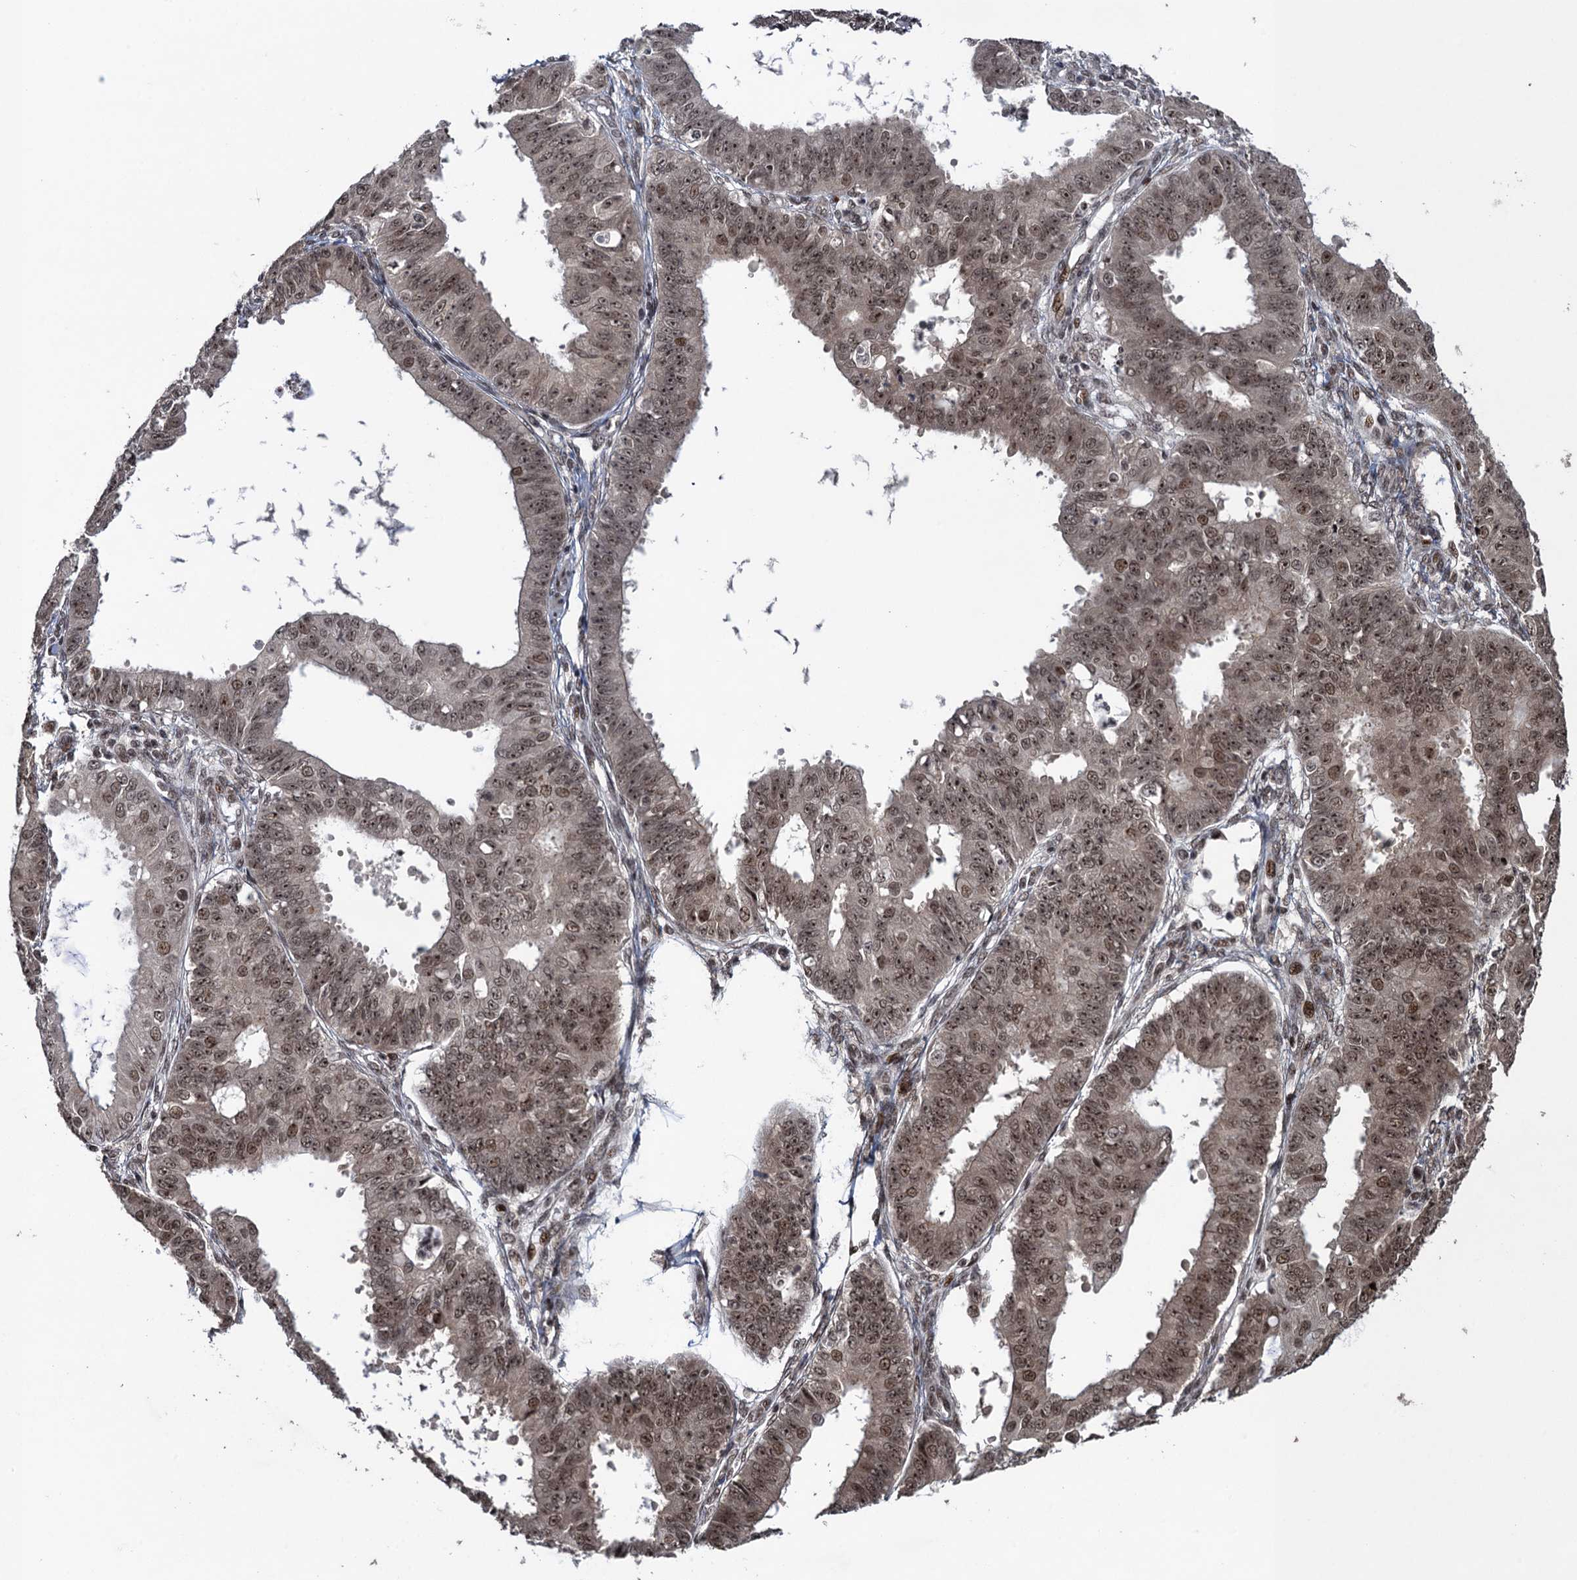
{"staining": {"intensity": "moderate", "quantity": ">75%", "location": "cytoplasmic/membranous,nuclear"}, "tissue": "ovarian cancer", "cell_type": "Tumor cells", "image_type": "cancer", "snomed": [{"axis": "morphology", "description": "Carcinoma, endometroid"}, {"axis": "topography", "description": "Appendix"}, {"axis": "topography", "description": "Ovary"}], "caption": "Human ovarian cancer stained with a protein marker shows moderate staining in tumor cells.", "gene": "ZNF169", "patient": {"sex": "female", "age": 42}}